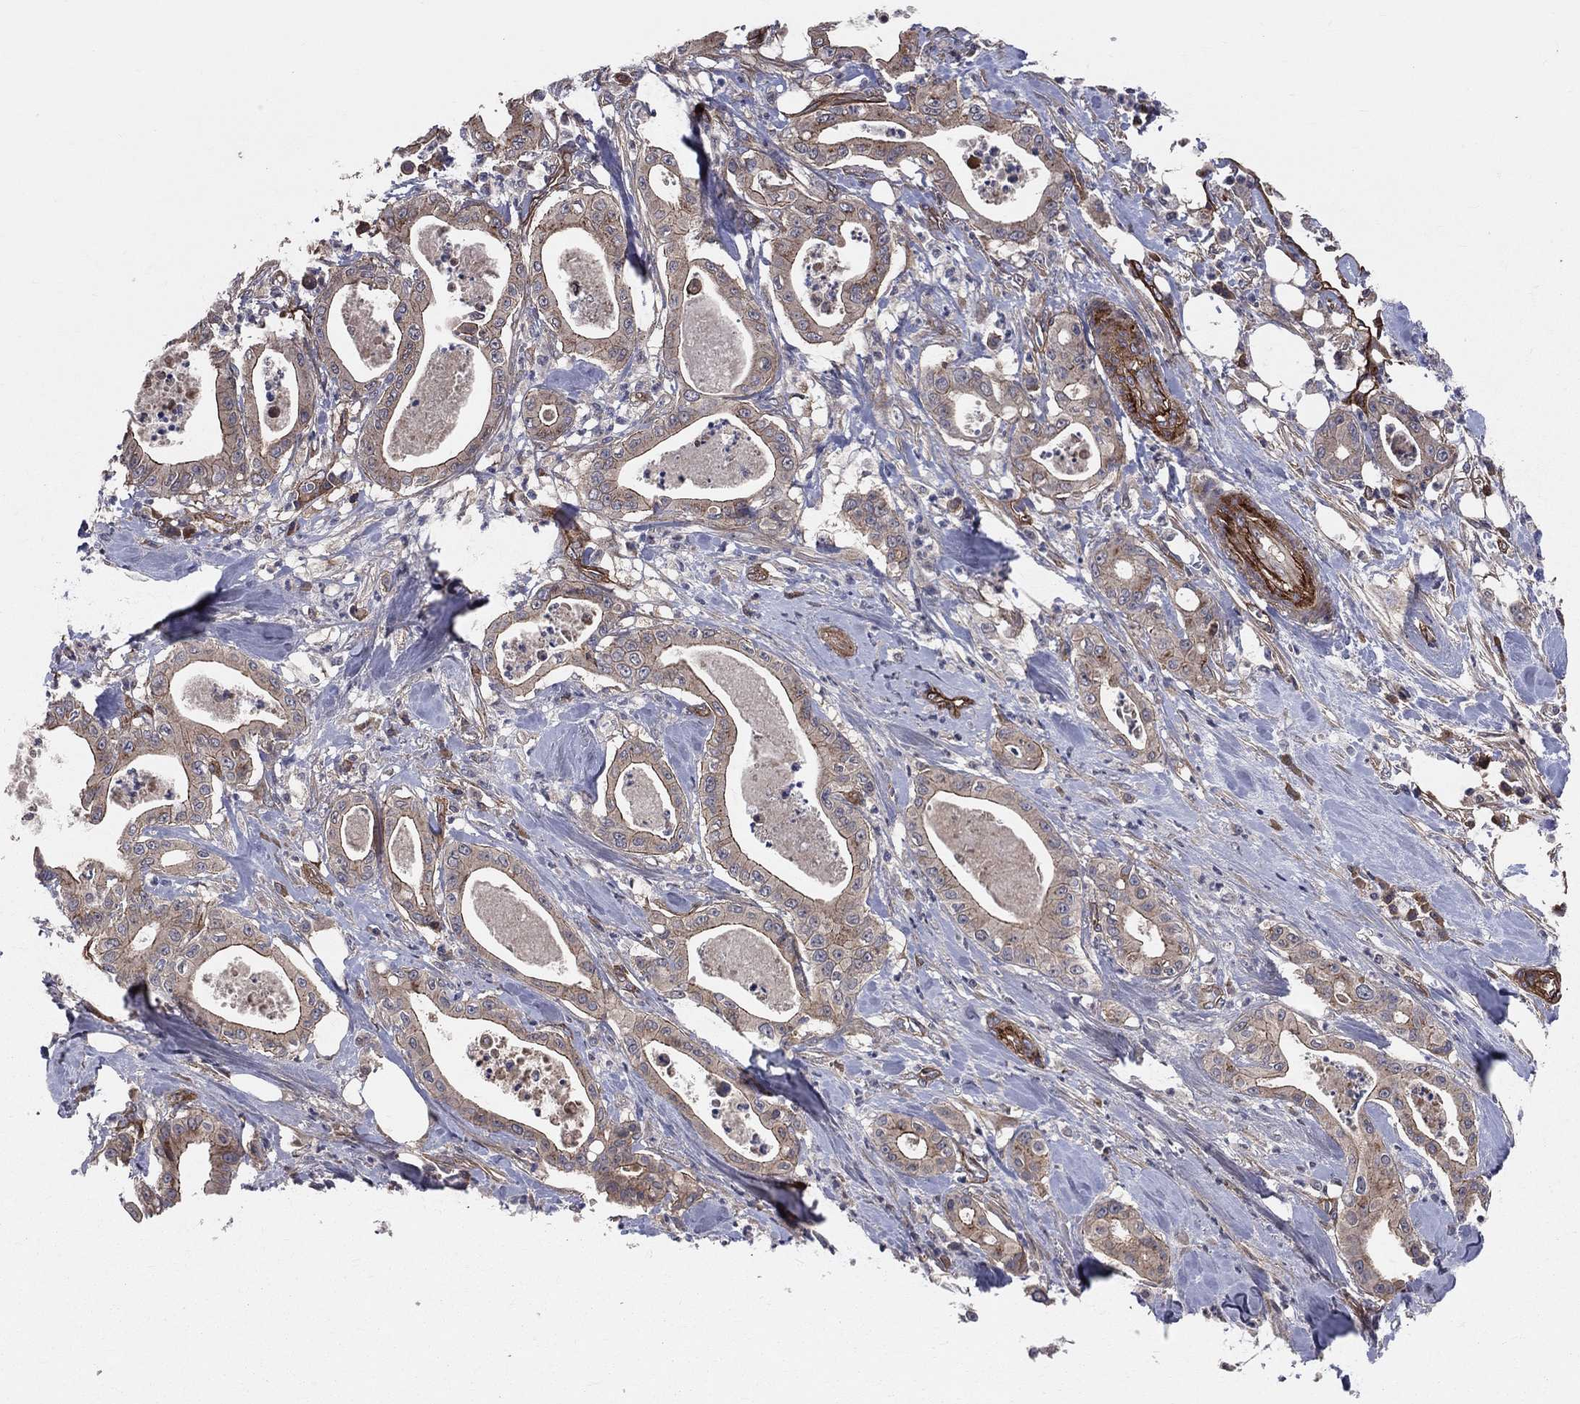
{"staining": {"intensity": "moderate", "quantity": "25%-75%", "location": "cytoplasmic/membranous"}, "tissue": "pancreatic cancer", "cell_type": "Tumor cells", "image_type": "cancer", "snomed": [{"axis": "morphology", "description": "Adenocarcinoma, NOS"}, {"axis": "topography", "description": "Pancreas"}], "caption": "The image exhibits immunohistochemical staining of pancreatic cancer. There is moderate cytoplasmic/membranous positivity is present in about 25%-75% of tumor cells.", "gene": "ENTPD1", "patient": {"sex": "male", "age": 71}}